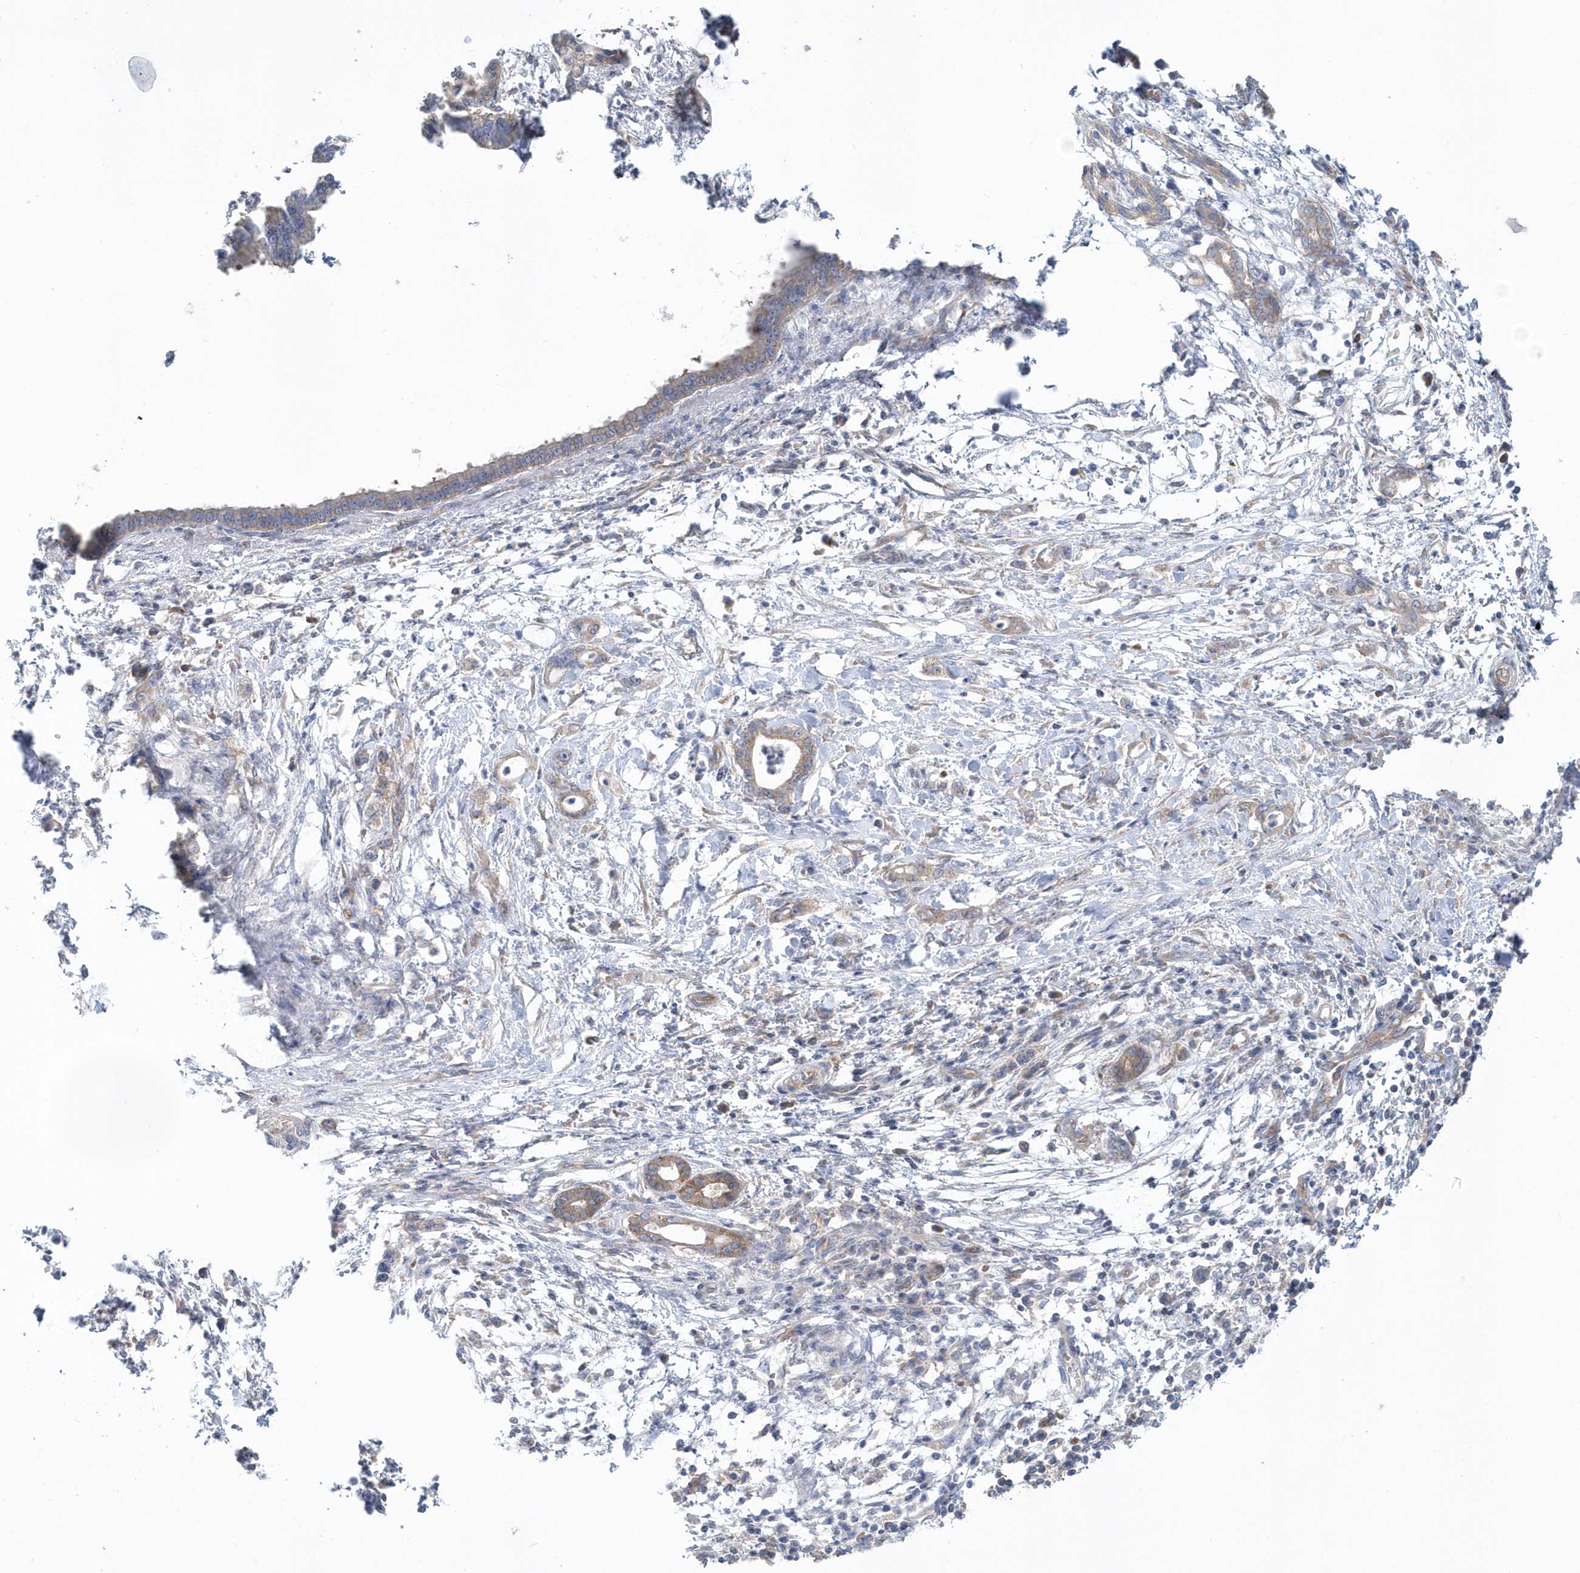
{"staining": {"intensity": "weak", "quantity": "<25%", "location": "cytoplasmic/membranous"}, "tissue": "pancreatic cancer", "cell_type": "Tumor cells", "image_type": "cancer", "snomed": [{"axis": "morphology", "description": "Adenocarcinoma, NOS"}, {"axis": "topography", "description": "Pancreas"}], "caption": "Pancreatic cancer (adenocarcinoma) was stained to show a protein in brown. There is no significant expression in tumor cells. (DAB (3,3'-diaminobenzidine) immunohistochemistry visualized using brightfield microscopy, high magnification).", "gene": "EIF3C", "patient": {"sex": "female", "age": 55}}